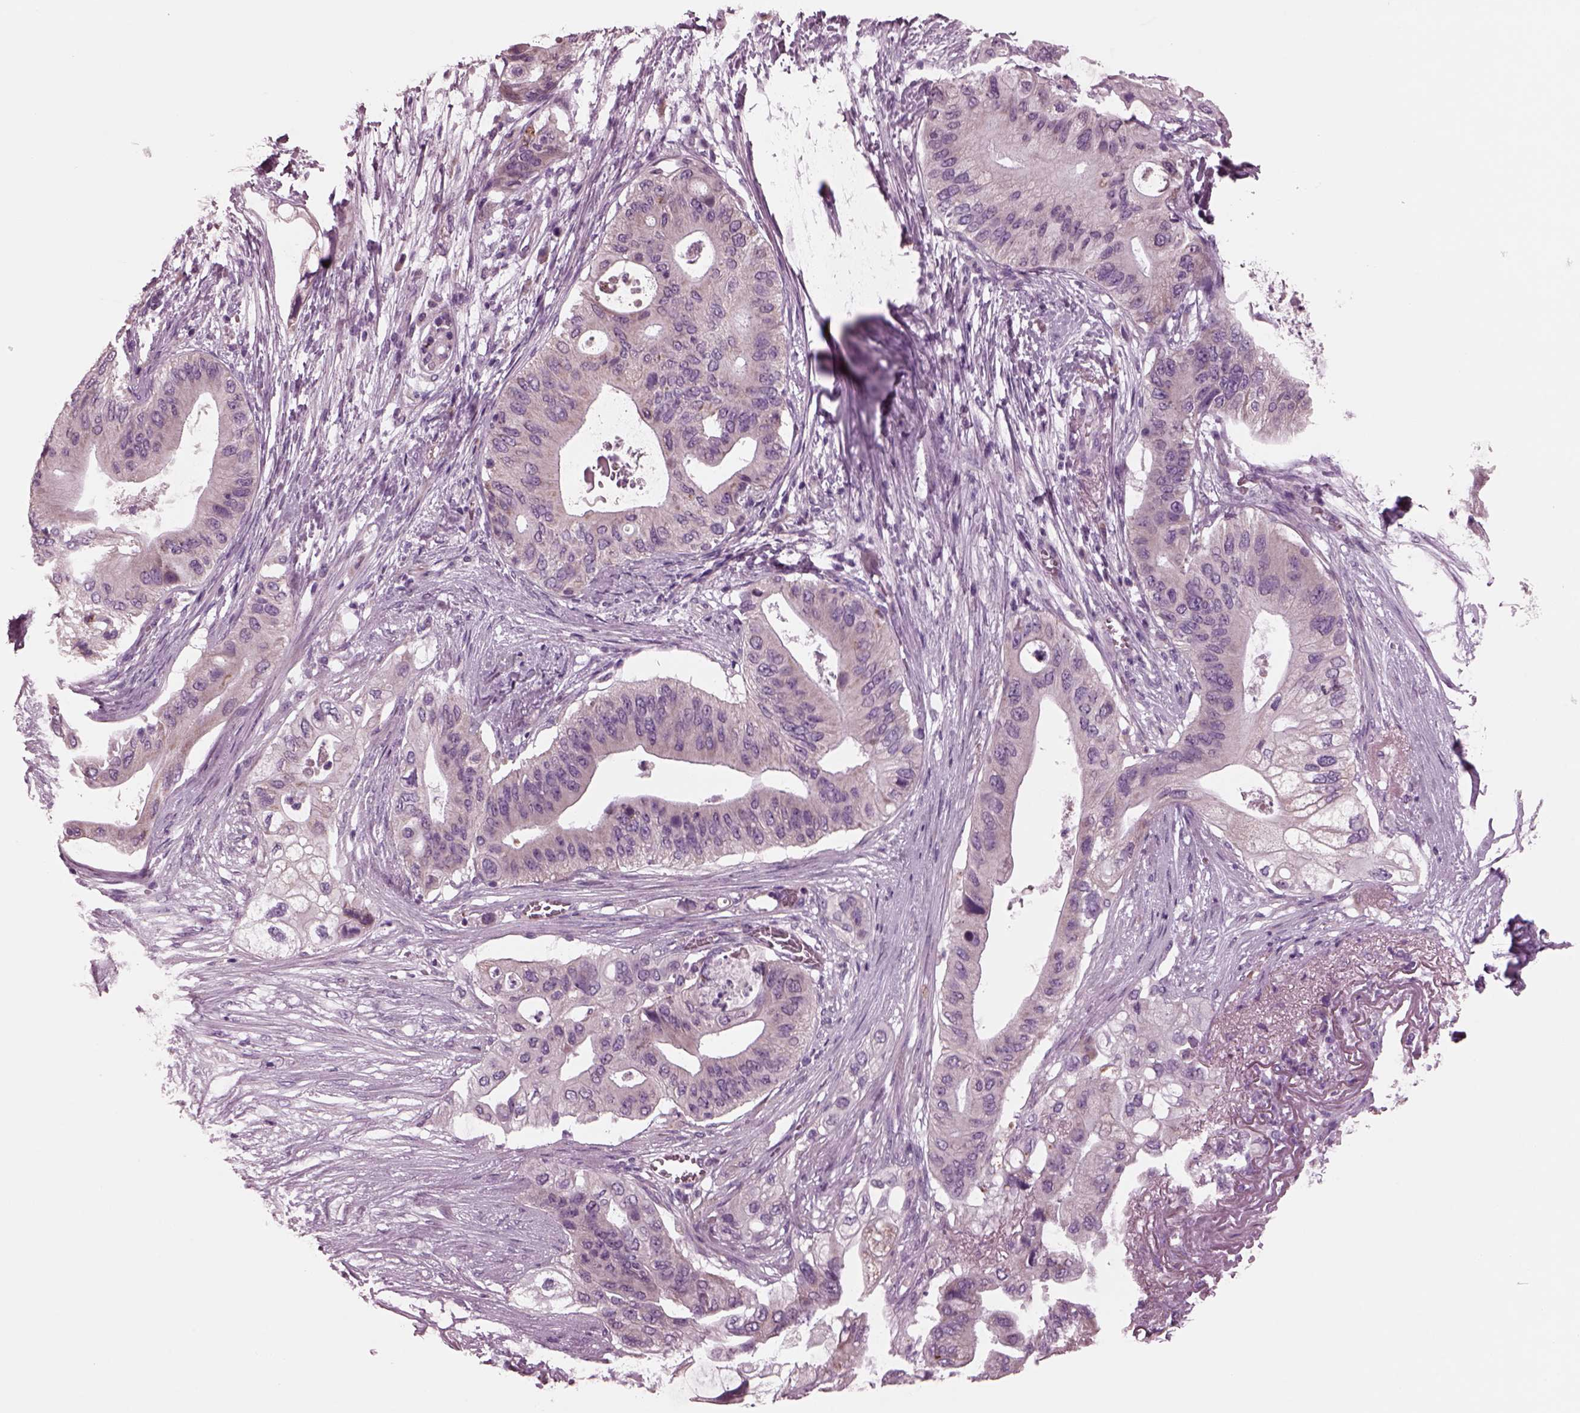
{"staining": {"intensity": "weak", "quantity": "25%-75%", "location": "cytoplasmic/membranous"}, "tissue": "pancreatic cancer", "cell_type": "Tumor cells", "image_type": "cancer", "snomed": [{"axis": "morphology", "description": "Adenocarcinoma, NOS"}, {"axis": "topography", "description": "Pancreas"}], "caption": "DAB (3,3'-diaminobenzidine) immunohistochemical staining of pancreatic cancer shows weak cytoplasmic/membranous protein expression in approximately 25%-75% of tumor cells. (Stains: DAB in brown, nuclei in blue, Microscopy: brightfield microscopy at high magnification).", "gene": "AP4M1", "patient": {"sex": "female", "age": 72}}